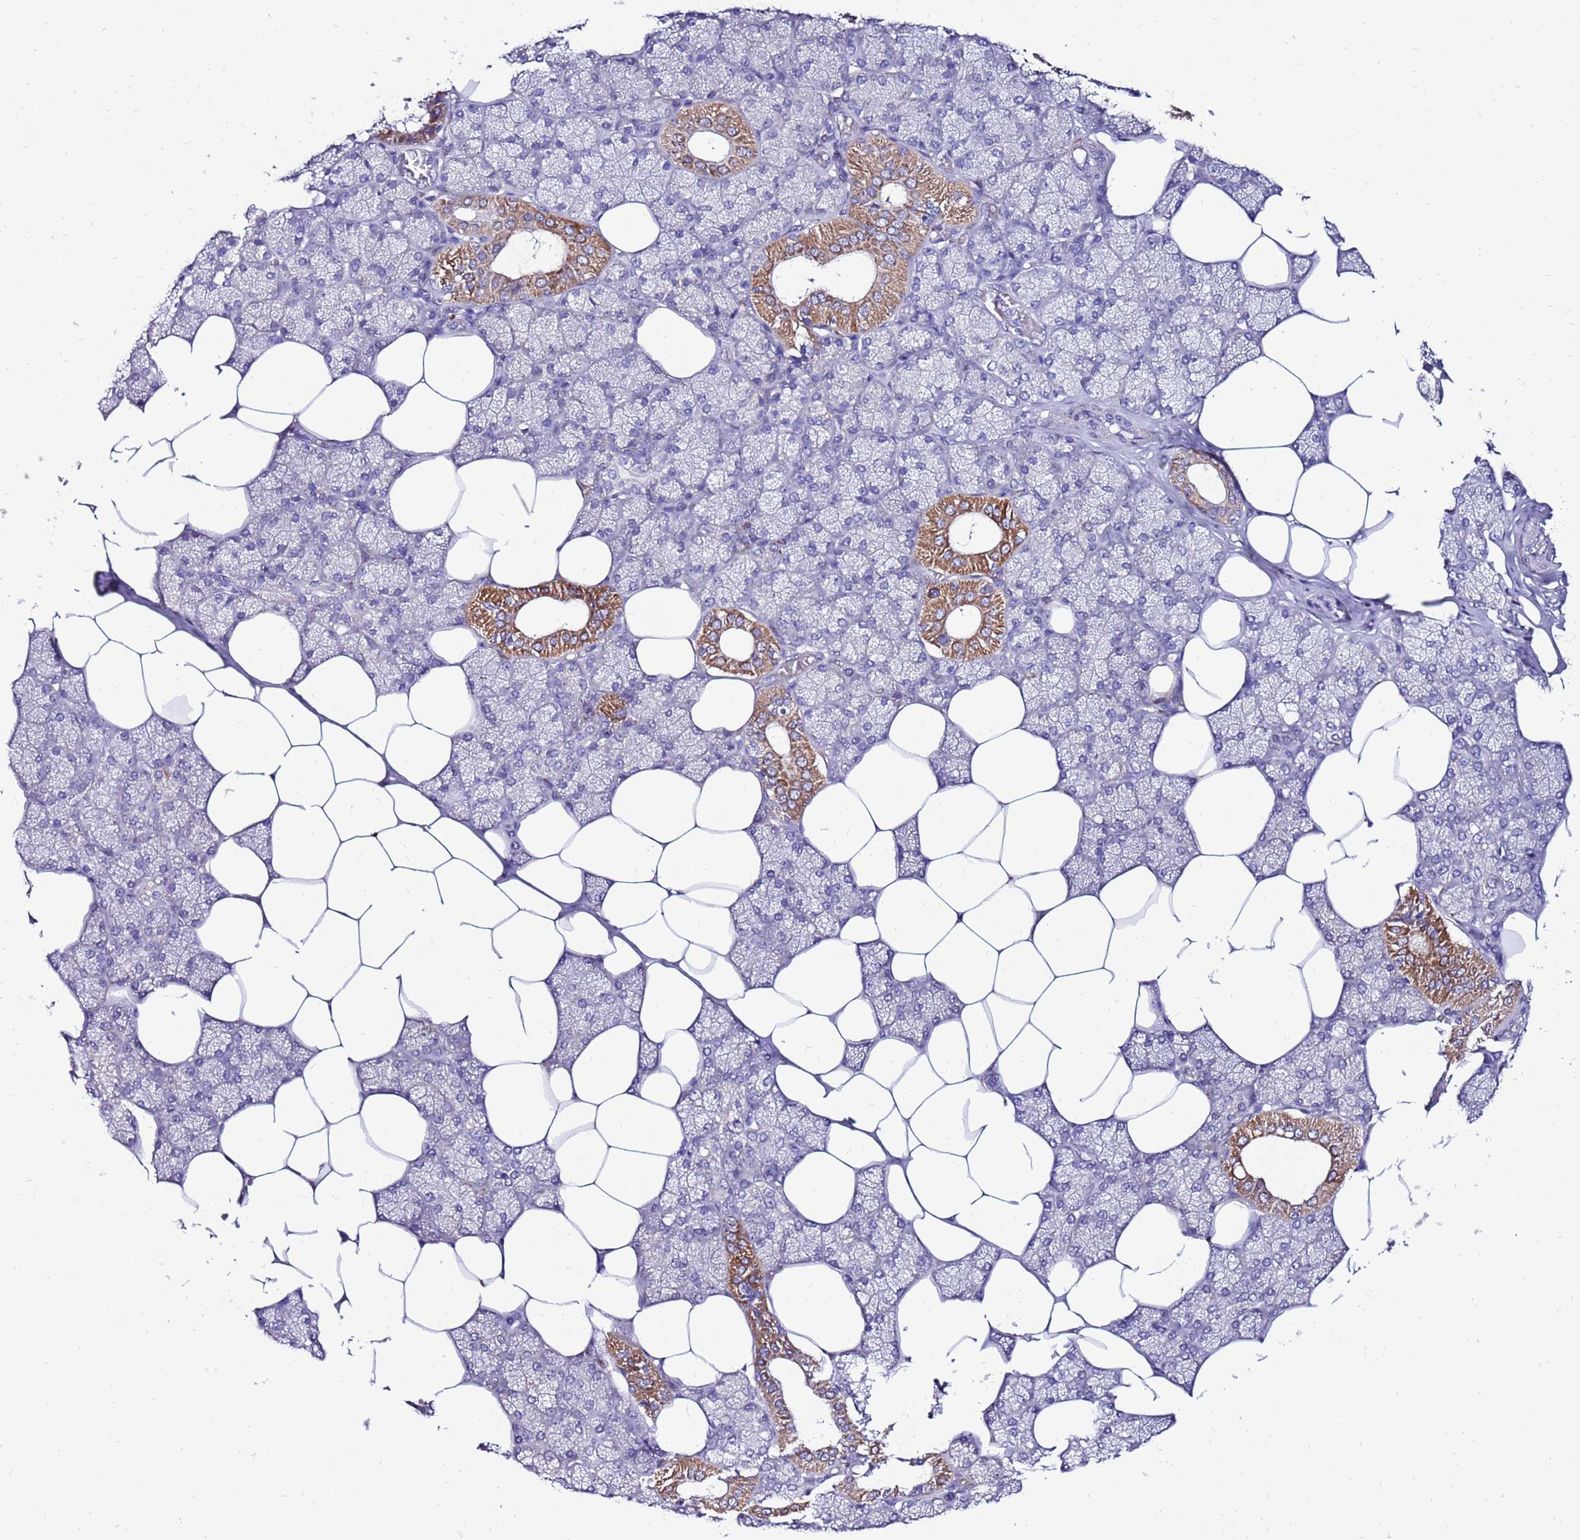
{"staining": {"intensity": "strong", "quantity": "<25%", "location": "cytoplasmic/membranous"}, "tissue": "salivary gland", "cell_type": "Glandular cells", "image_type": "normal", "snomed": [{"axis": "morphology", "description": "Normal tissue, NOS"}, {"axis": "topography", "description": "Salivary gland"}], "caption": "High-magnification brightfield microscopy of normal salivary gland stained with DAB (3,3'-diaminobenzidine) (brown) and counterstained with hematoxylin (blue). glandular cells exhibit strong cytoplasmic/membranous expression is seen in approximately<25% of cells.", "gene": "TMEM106C", "patient": {"sex": "male", "age": 62}}